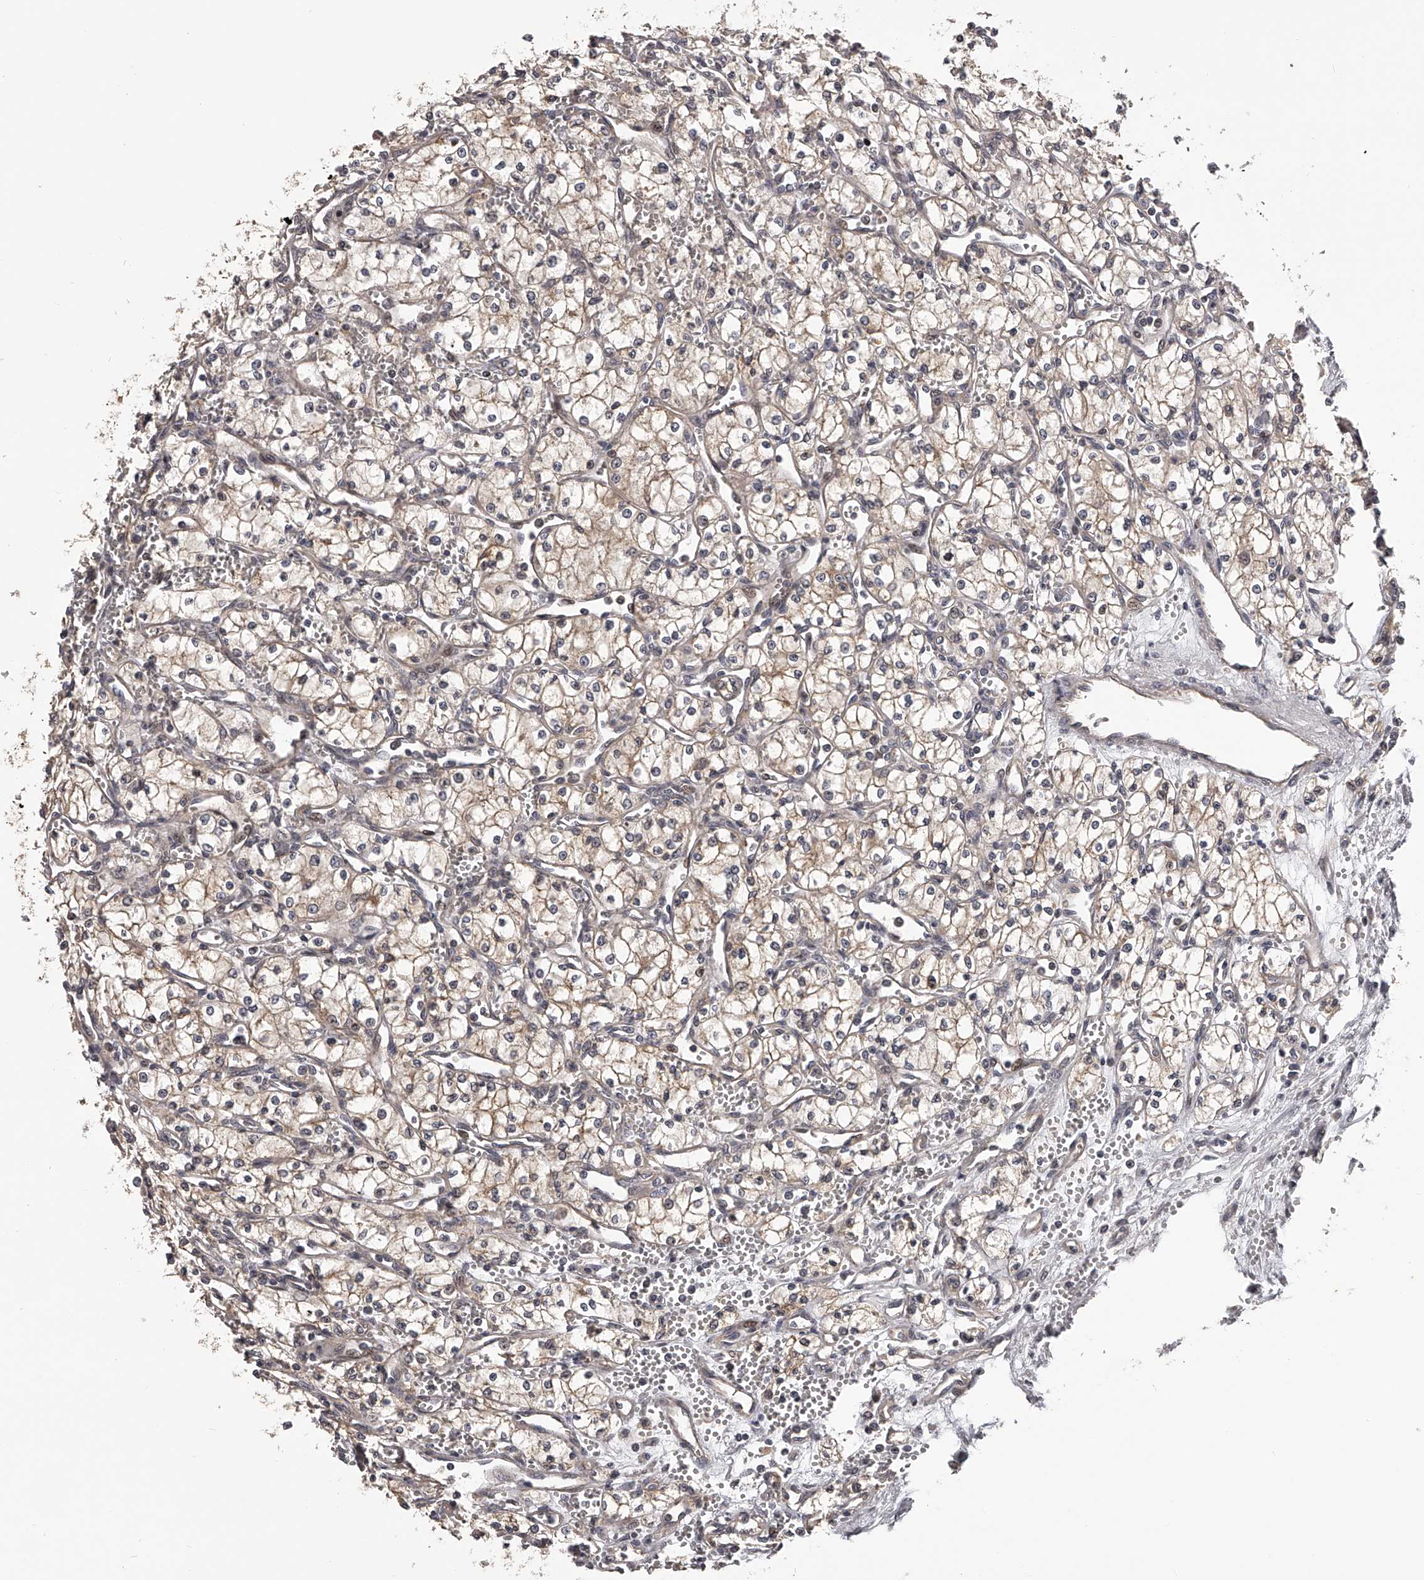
{"staining": {"intensity": "weak", "quantity": "<25%", "location": "cytoplasmic/membranous"}, "tissue": "renal cancer", "cell_type": "Tumor cells", "image_type": "cancer", "snomed": [{"axis": "morphology", "description": "Adenocarcinoma, NOS"}, {"axis": "topography", "description": "Kidney"}], "caption": "Renal cancer was stained to show a protein in brown. There is no significant staining in tumor cells. (Brightfield microscopy of DAB (3,3'-diaminobenzidine) immunohistochemistry at high magnification).", "gene": "PFDN2", "patient": {"sex": "male", "age": 59}}